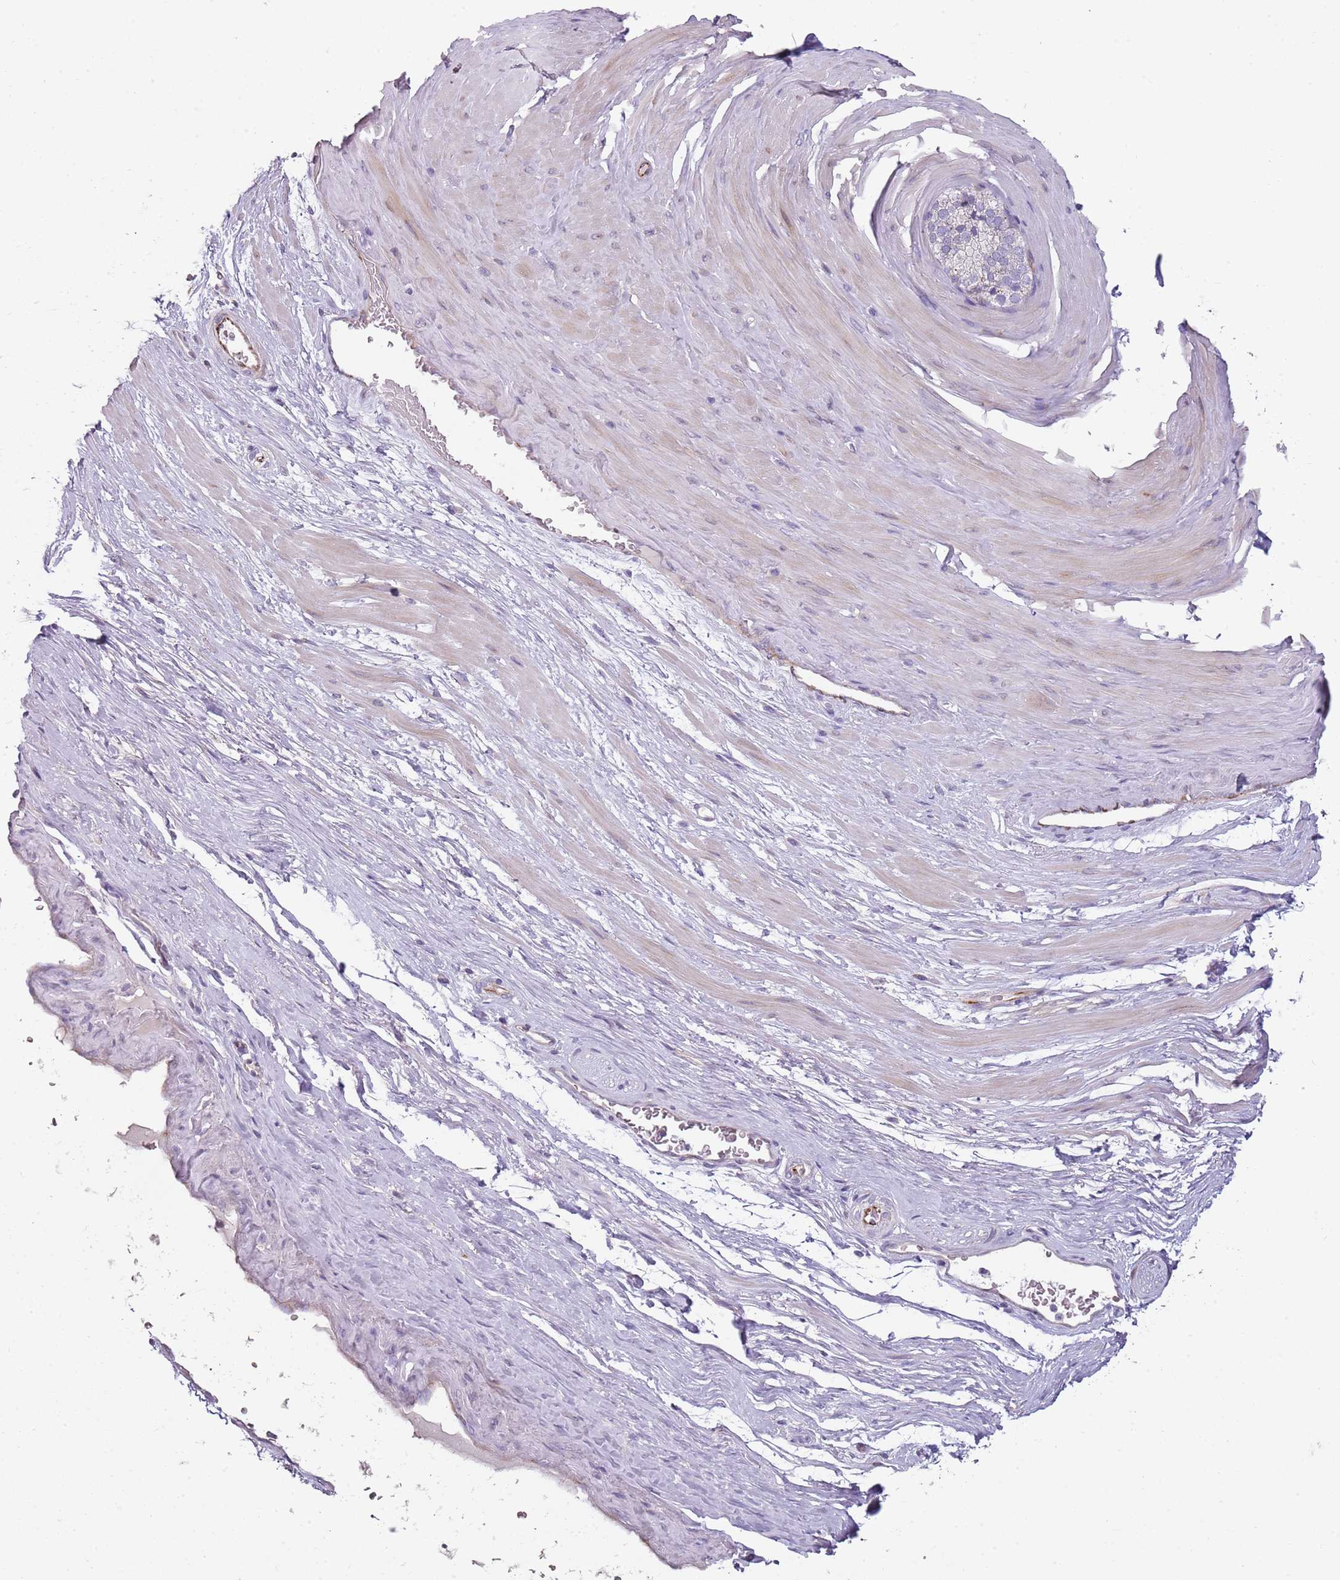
{"staining": {"intensity": "negative", "quantity": "none", "location": "none"}, "tissue": "adipose tissue", "cell_type": "Adipocytes", "image_type": "normal", "snomed": [{"axis": "morphology", "description": "Normal tissue, NOS"}, {"axis": "morphology", "description": "Adenocarcinoma, Low grade"}, {"axis": "topography", "description": "Prostate"}, {"axis": "topography", "description": "Peripheral nerve tissue"}], "caption": "This is a image of immunohistochemistry staining of benign adipose tissue, which shows no expression in adipocytes. (Stains: DAB (3,3'-diaminobenzidine) immunohistochemistry (IHC) with hematoxylin counter stain, Microscopy: brightfield microscopy at high magnification).", "gene": "ZNF583", "patient": {"sex": "male", "age": 63}}